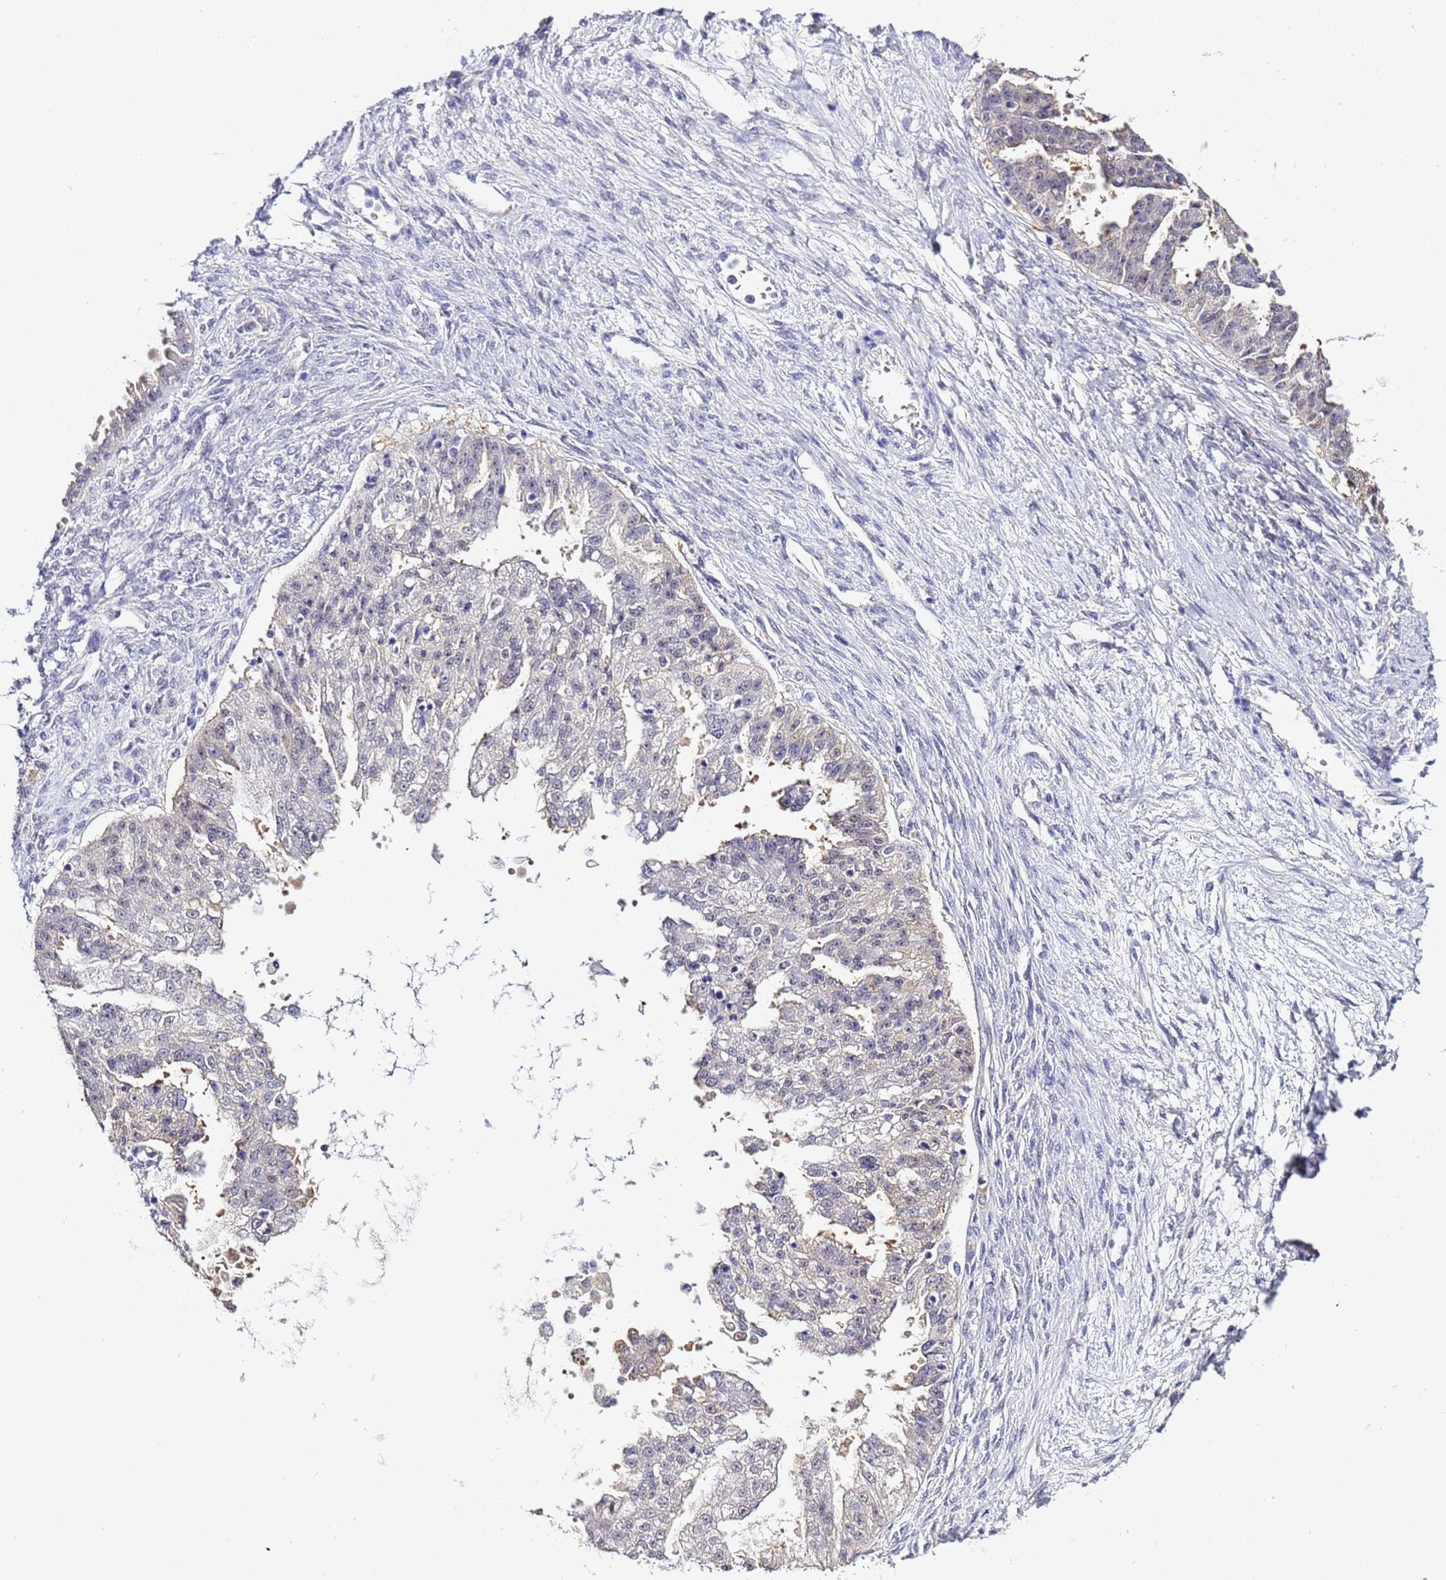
{"staining": {"intensity": "negative", "quantity": "none", "location": "none"}, "tissue": "ovarian cancer", "cell_type": "Tumor cells", "image_type": "cancer", "snomed": [{"axis": "morphology", "description": "Cystadenocarcinoma, serous, NOS"}, {"axis": "topography", "description": "Ovary"}], "caption": "Immunohistochemical staining of serous cystadenocarcinoma (ovarian) exhibits no significant positivity in tumor cells.", "gene": "ACTL6B", "patient": {"sex": "female", "age": 58}}